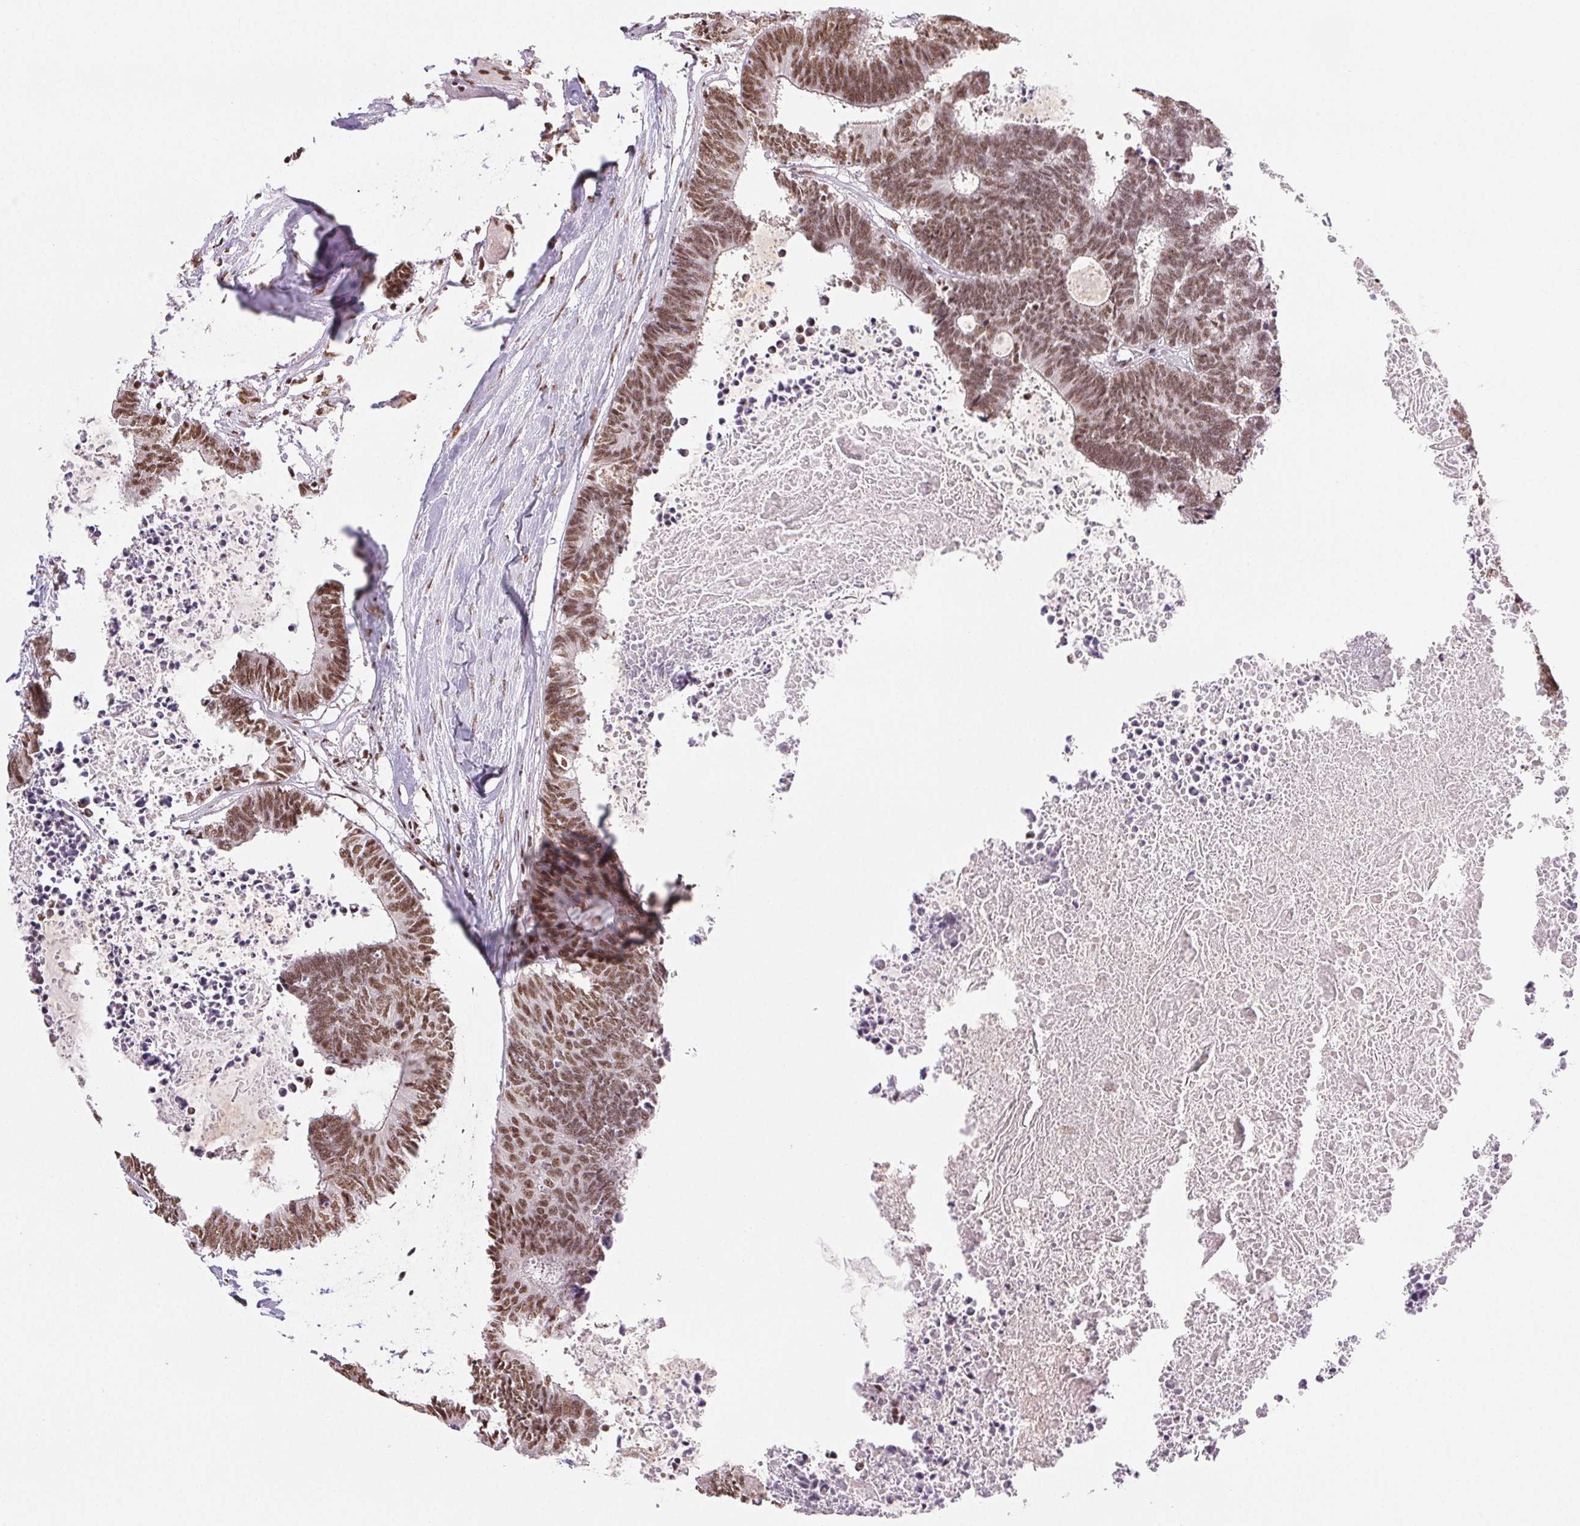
{"staining": {"intensity": "moderate", "quantity": ">75%", "location": "nuclear"}, "tissue": "colorectal cancer", "cell_type": "Tumor cells", "image_type": "cancer", "snomed": [{"axis": "morphology", "description": "Adenocarcinoma, NOS"}, {"axis": "topography", "description": "Colon"}, {"axis": "topography", "description": "Rectum"}], "caption": "IHC staining of colorectal cancer (adenocarcinoma), which reveals medium levels of moderate nuclear staining in about >75% of tumor cells indicating moderate nuclear protein positivity. The staining was performed using DAB (brown) for protein detection and nuclei were counterstained in hematoxylin (blue).", "gene": "IK", "patient": {"sex": "male", "age": 57}}